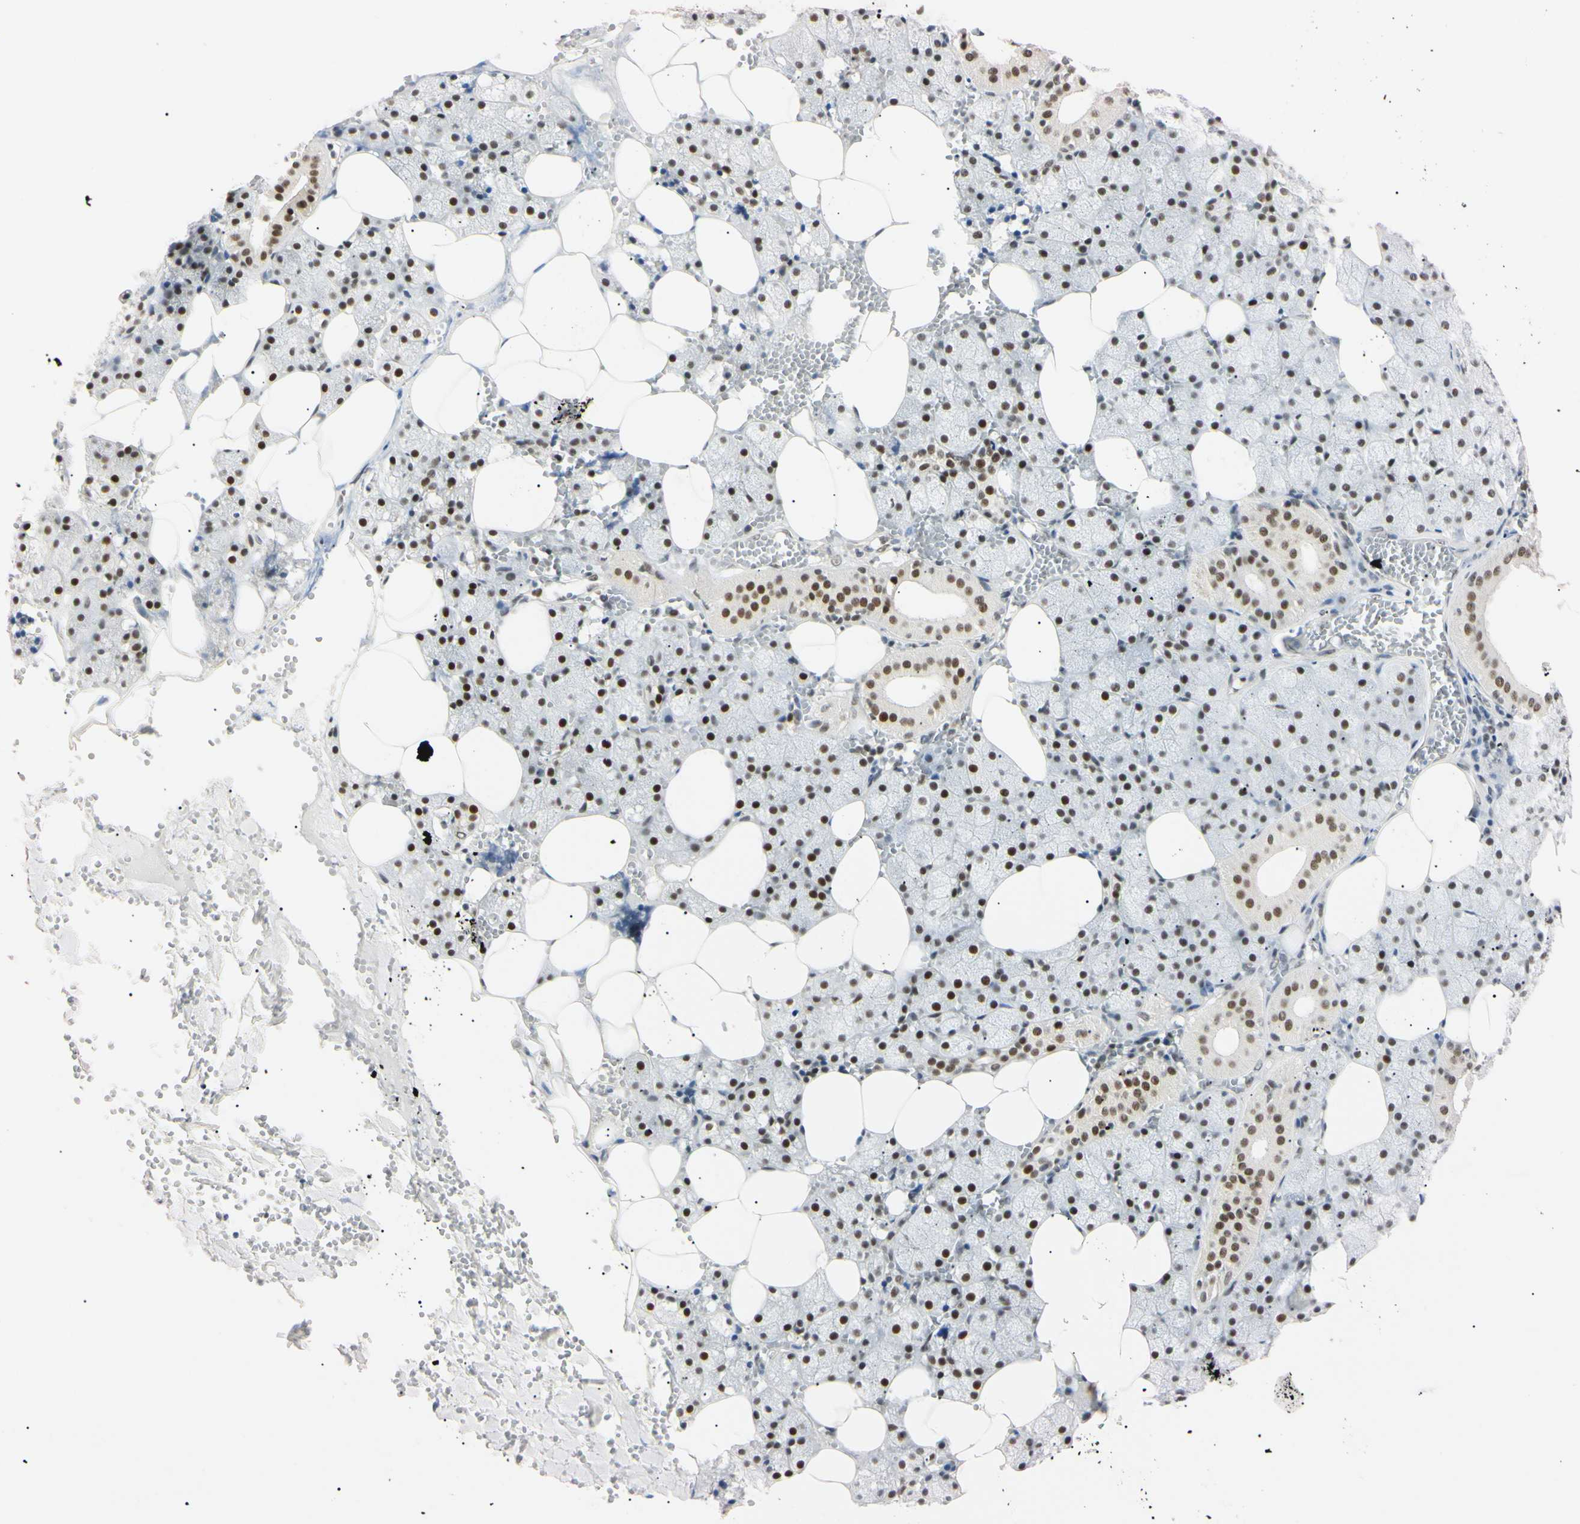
{"staining": {"intensity": "strong", "quantity": ">75%", "location": "nuclear"}, "tissue": "salivary gland", "cell_type": "Glandular cells", "image_type": "normal", "snomed": [{"axis": "morphology", "description": "Normal tissue, NOS"}, {"axis": "topography", "description": "Salivary gland"}], "caption": "Human salivary gland stained with a brown dye demonstrates strong nuclear positive expression in approximately >75% of glandular cells.", "gene": "ZNF134", "patient": {"sex": "male", "age": 62}}